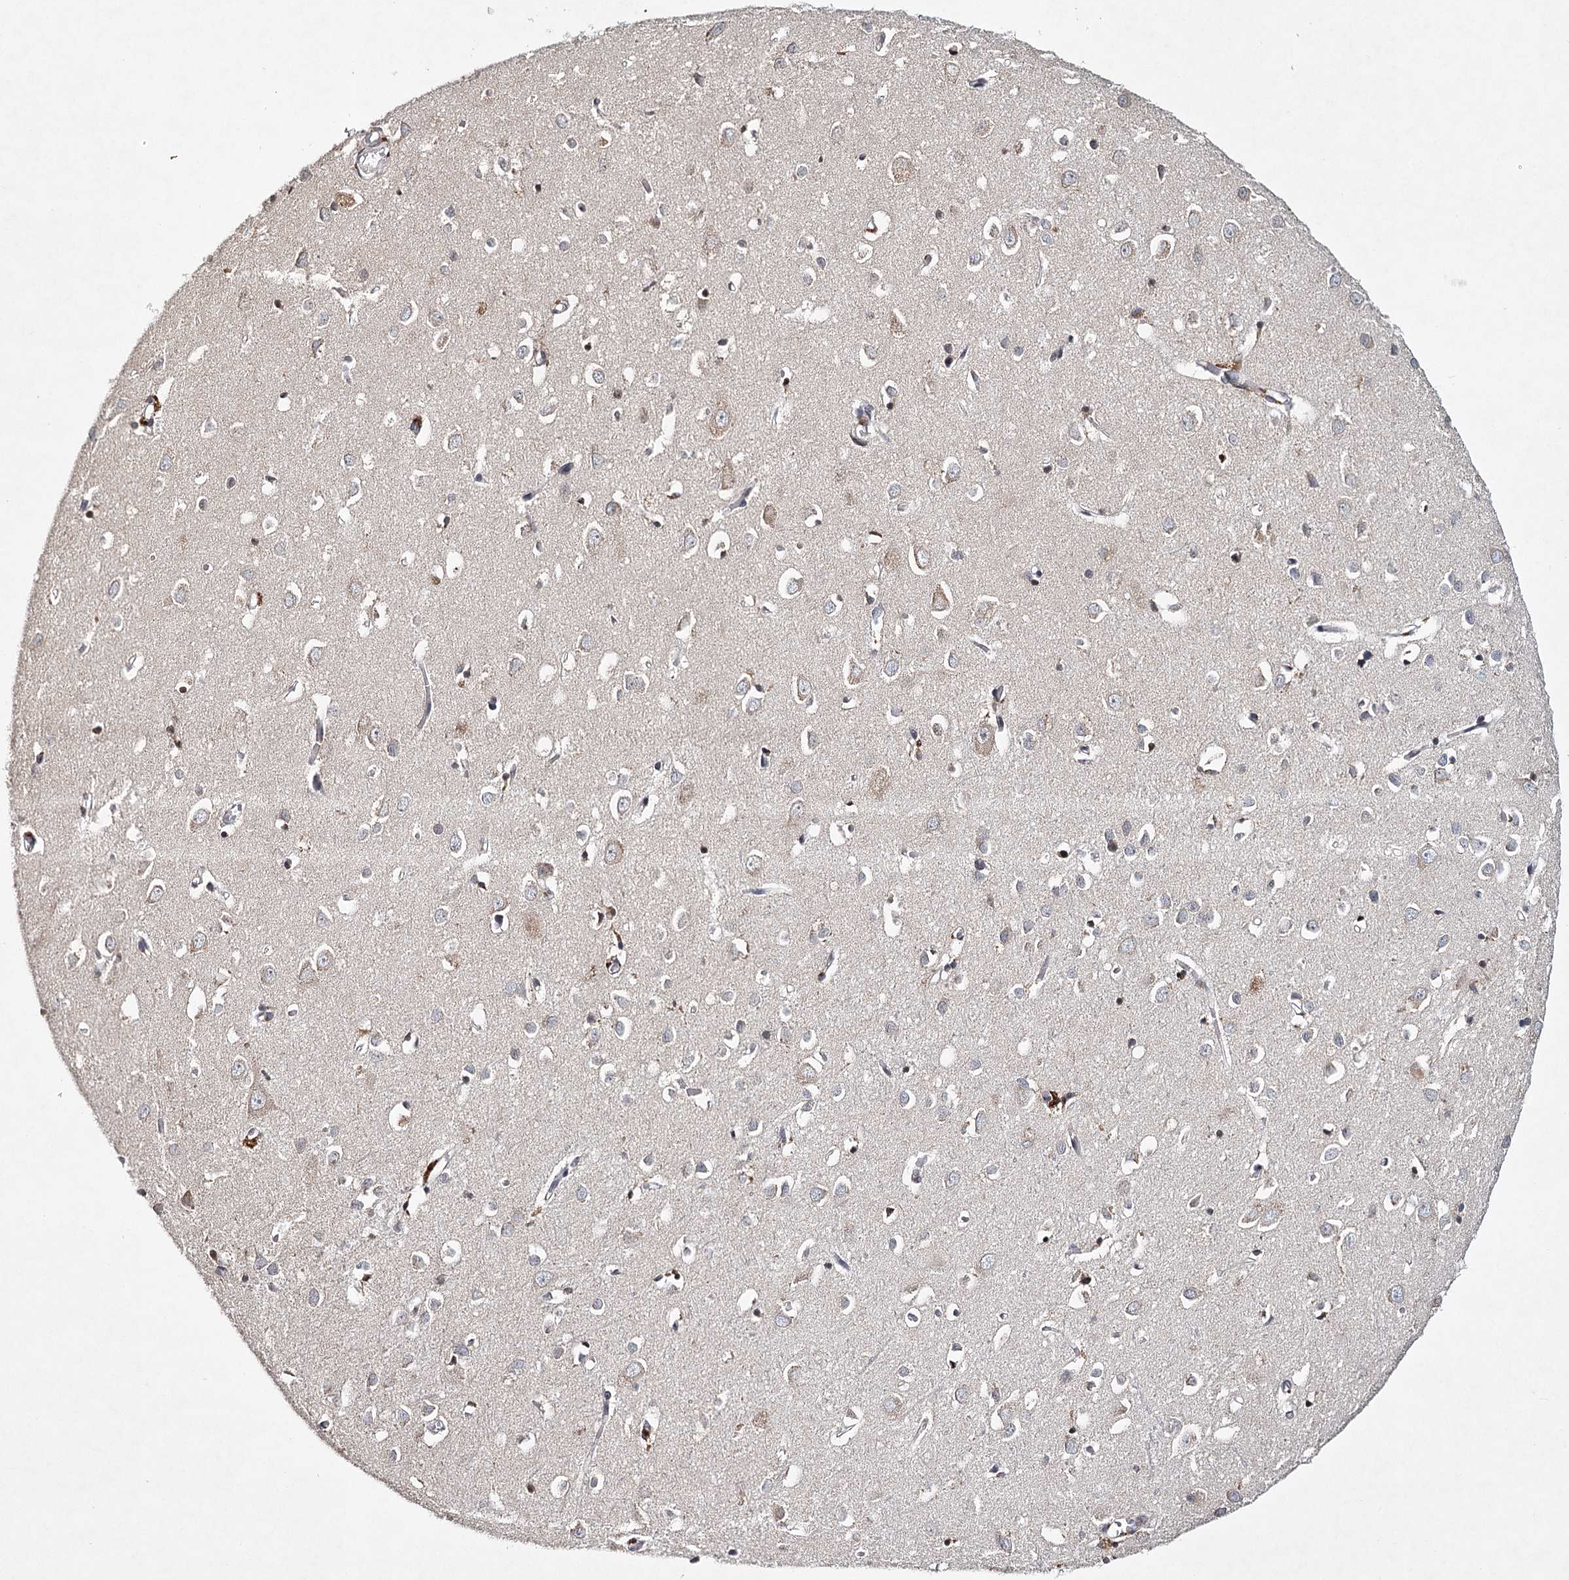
{"staining": {"intensity": "negative", "quantity": "none", "location": "none"}, "tissue": "cerebral cortex", "cell_type": "Endothelial cells", "image_type": "normal", "snomed": [{"axis": "morphology", "description": "Normal tissue, NOS"}, {"axis": "topography", "description": "Cerebral cortex"}], "caption": "High power microscopy micrograph of an immunohistochemistry (IHC) image of benign cerebral cortex, revealing no significant staining in endothelial cells. Nuclei are stained in blue.", "gene": "ICOS", "patient": {"sex": "female", "age": 64}}